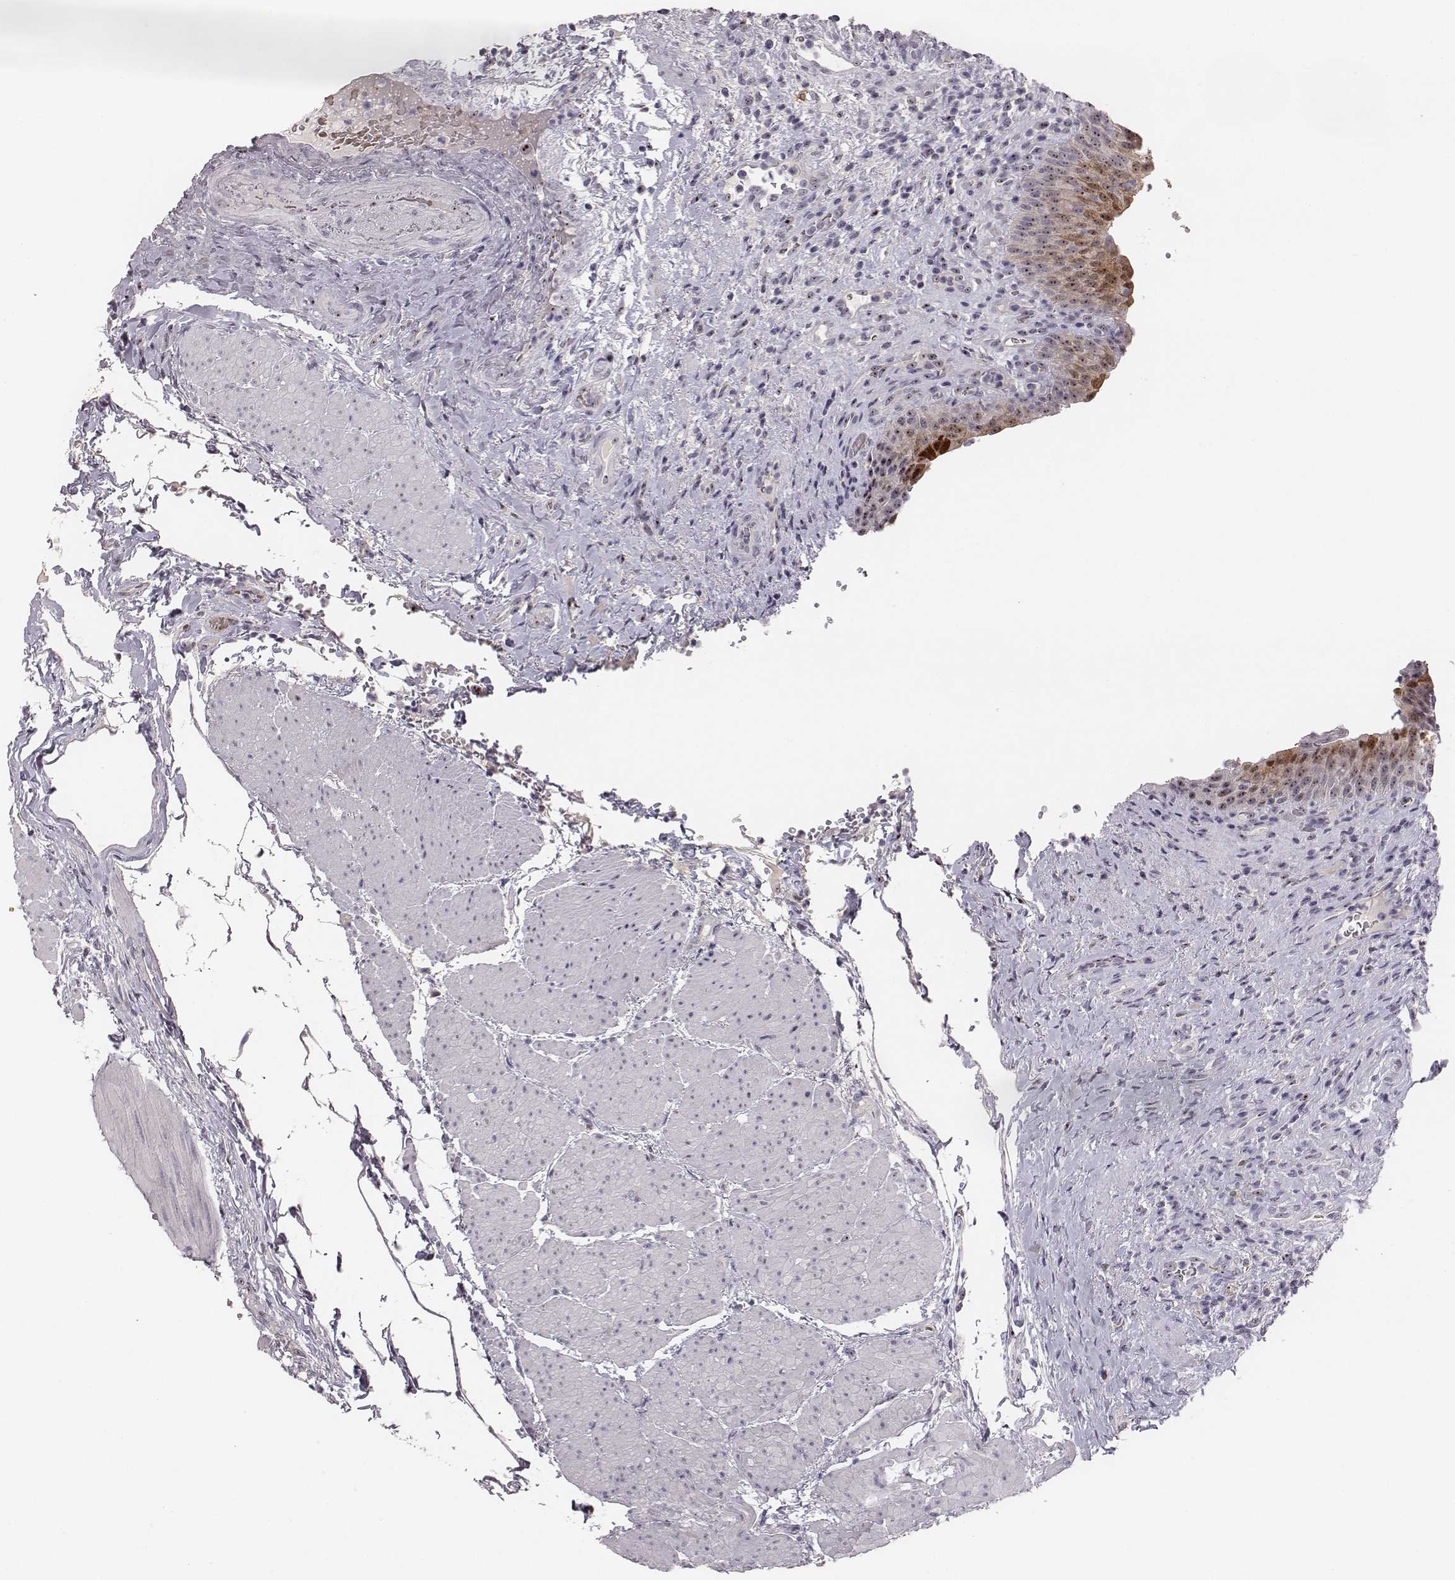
{"staining": {"intensity": "moderate", "quantity": ">75%", "location": "nuclear"}, "tissue": "urinary bladder", "cell_type": "Urothelial cells", "image_type": "normal", "snomed": [{"axis": "morphology", "description": "Normal tissue, NOS"}, {"axis": "topography", "description": "Urinary bladder"}], "caption": "The image shows a brown stain indicating the presence of a protein in the nuclear of urothelial cells in urinary bladder.", "gene": "NIFK", "patient": {"sex": "male", "age": 66}}